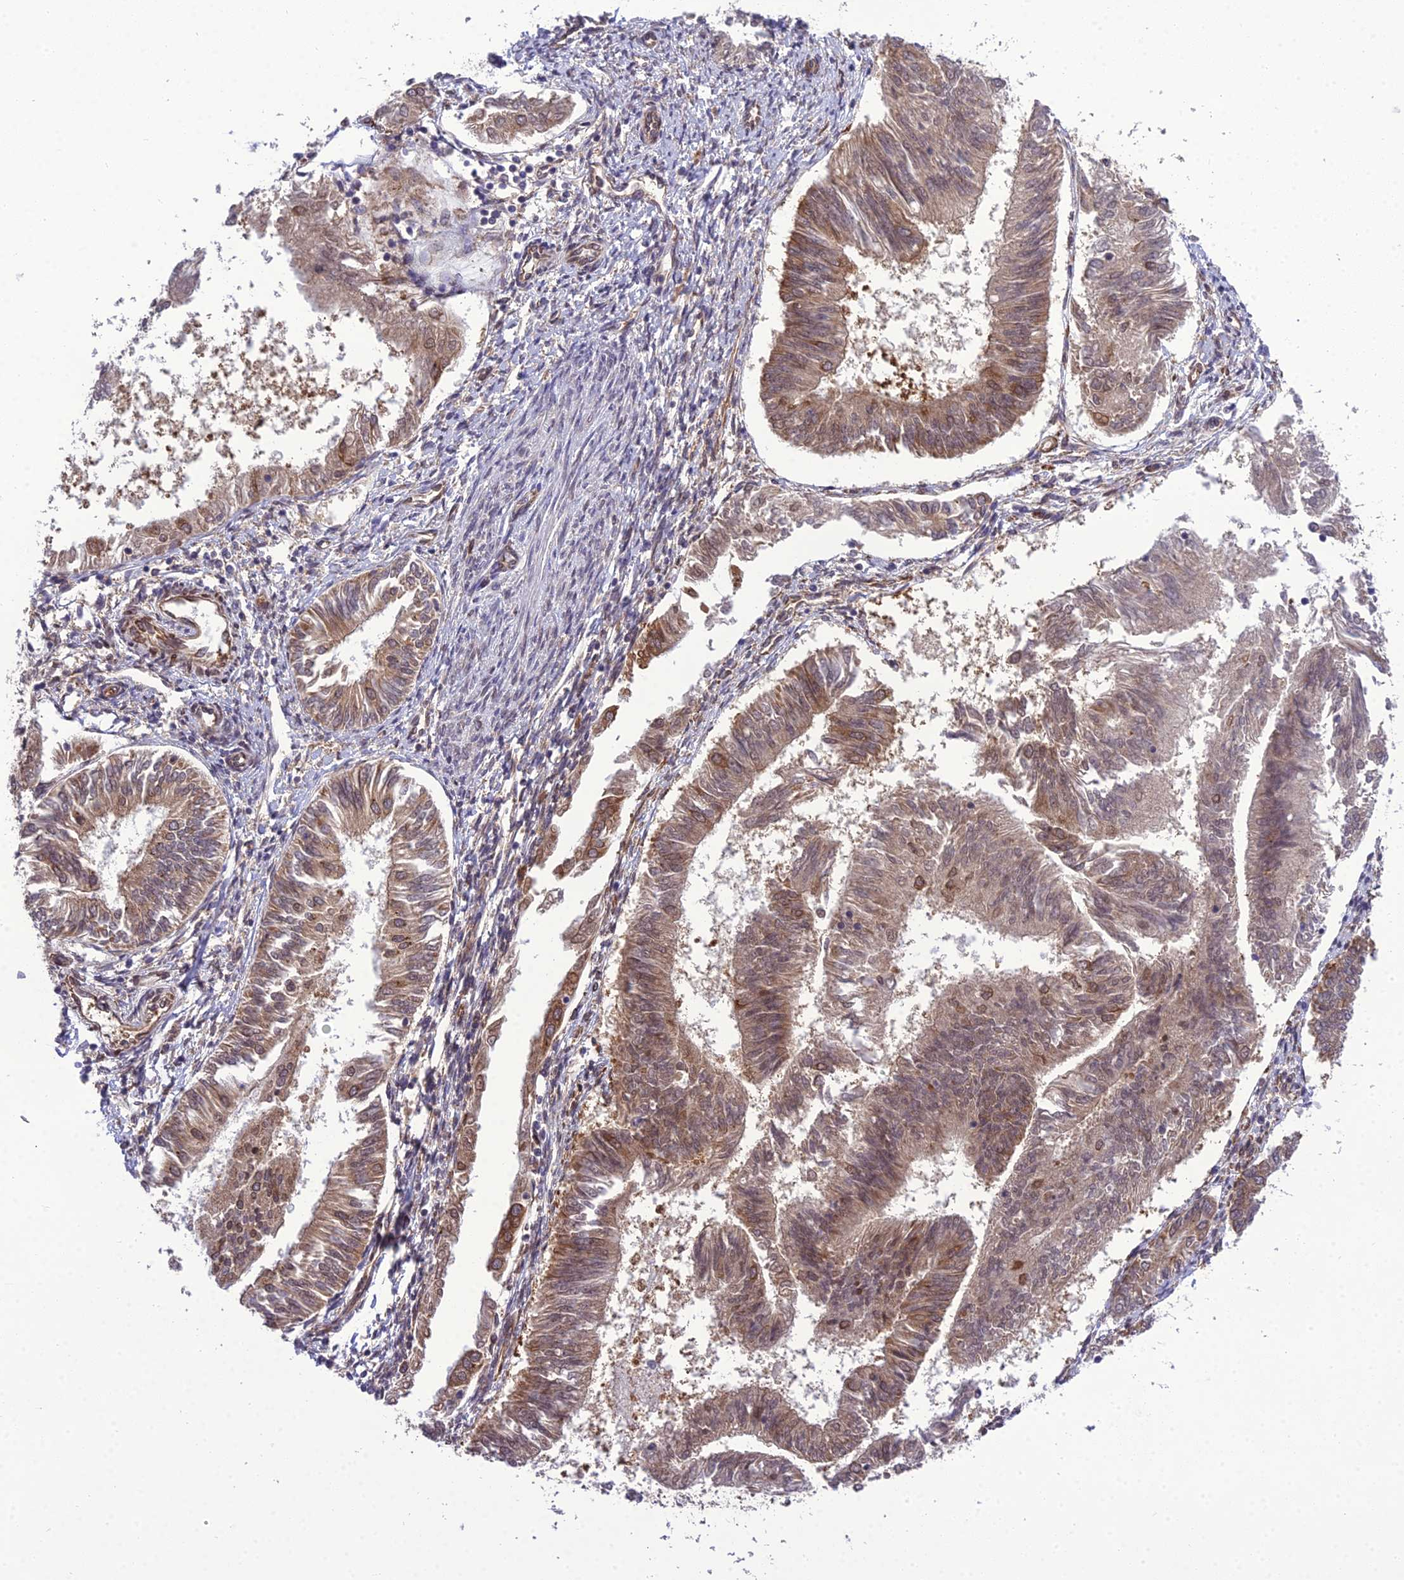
{"staining": {"intensity": "moderate", "quantity": "25%-75%", "location": "cytoplasmic/membranous"}, "tissue": "endometrial cancer", "cell_type": "Tumor cells", "image_type": "cancer", "snomed": [{"axis": "morphology", "description": "Adenocarcinoma, NOS"}, {"axis": "topography", "description": "Endometrium"}], "caption": "Tumor cells reveal moderate cytoplasmic/membranous staining in about 25%-75% of cells in endometrial cancer.", "gene": "DHCR7", "patient": {"sex": "female", "age": 58}}